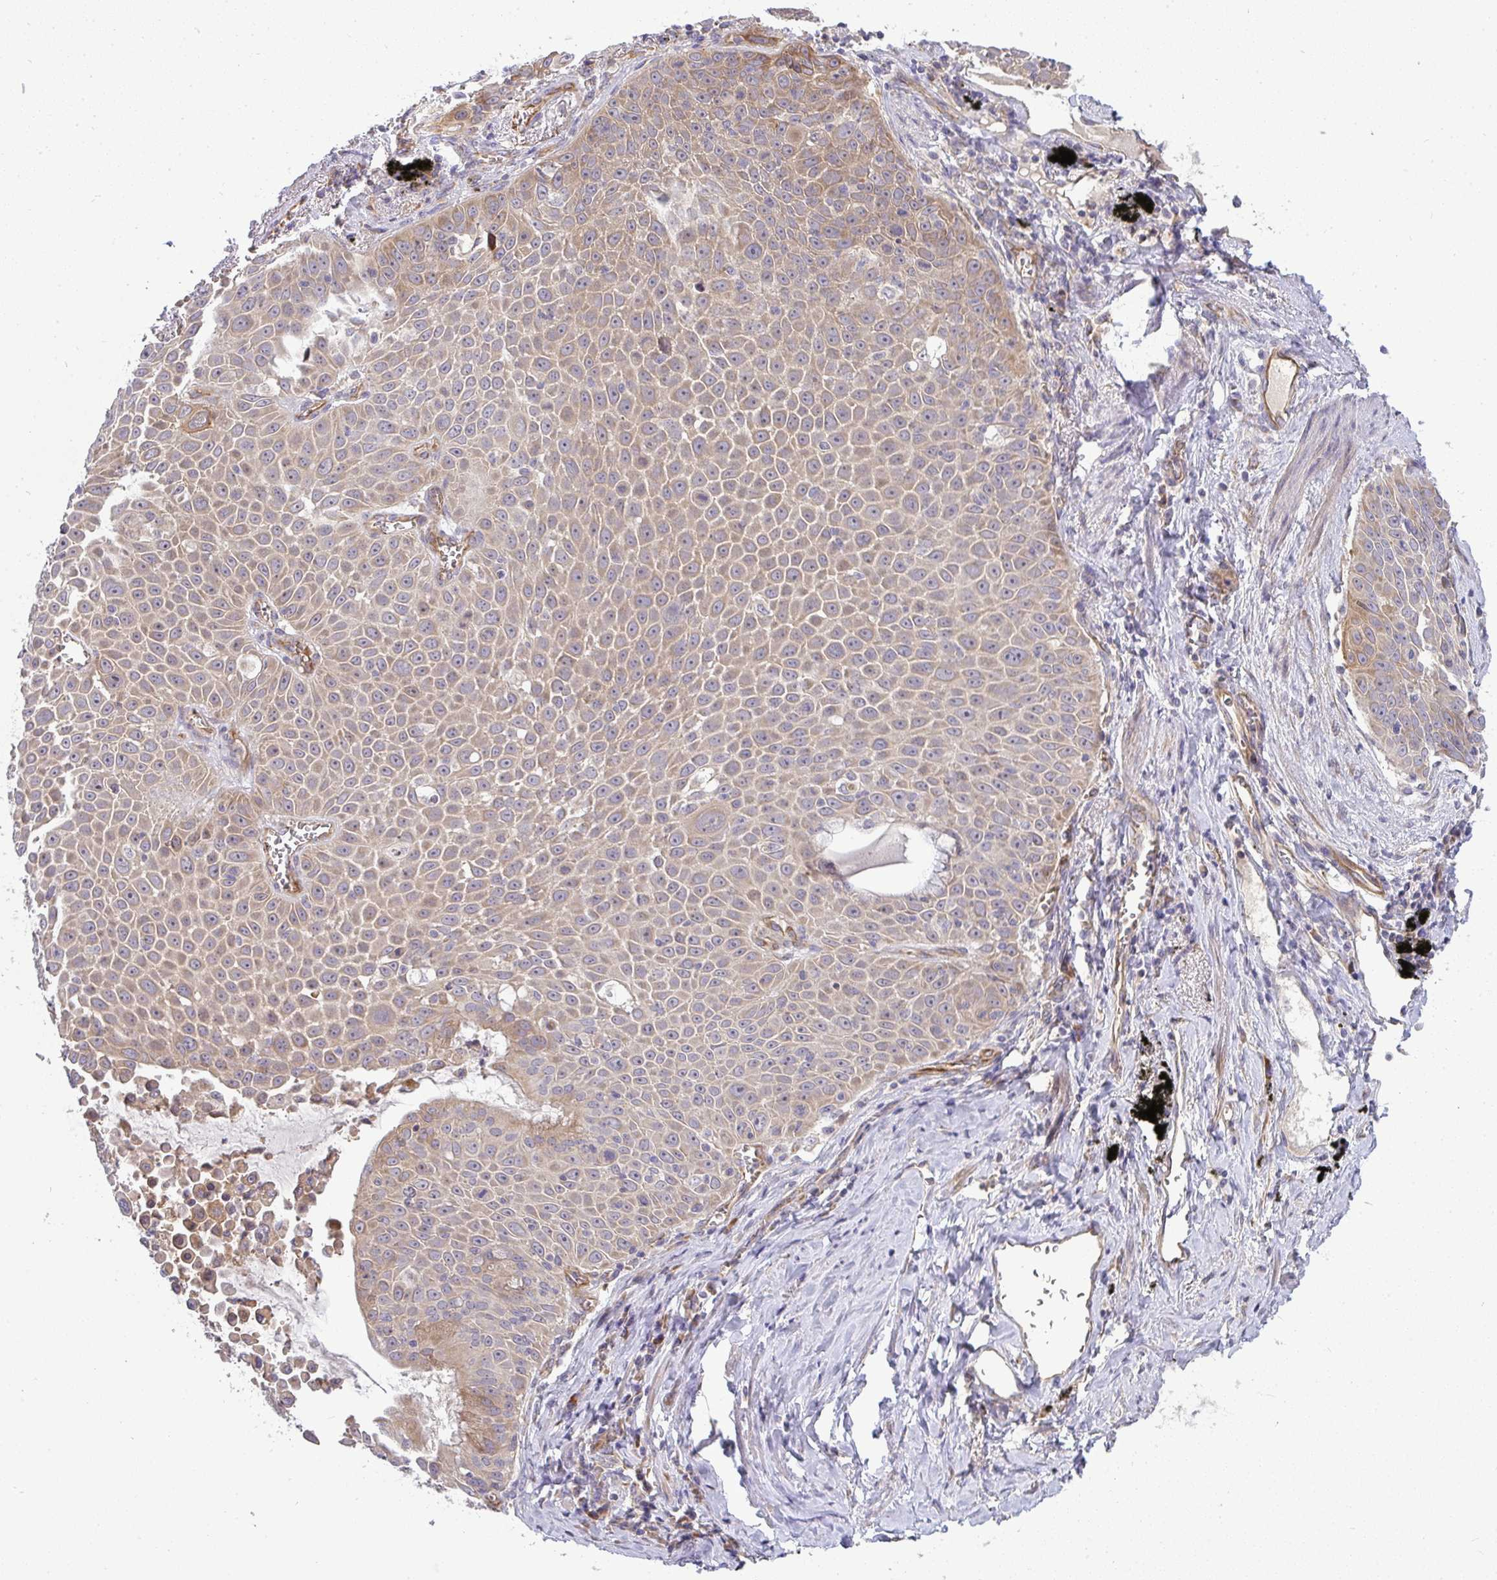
{"staining": {"intensity": "weak", "quantity": "25%-75%", "location": "cytoplasmic/membranous"}, "tissue": "lung cancer", "cell_type": "Tumor cells", "image_type": "cancer", "snomed": [{"axis": "morphology", "description": "Squamous cell carcinoma, NOS"}, {"axis": "morphology", "description": "Squamous cell carcinoma, metastatic, NOS"}, {"axis": "topography", "description": "Lymph node"}, {"axis": "topography", "description": "Lung"}], "caption": "IHC staining of lung cancer (metastatic squamous cell carcinoma), which reveals low levels of weak cytoplasmic/membranous staining in about 25%-75% of tumor cells indicating weak cytoplasmic/membranous protein positivity. The staining was performed using DAB (3,3'-diaminobenzidine) (brown) for protein detection and nuclei were counterstained in hematoxylin (blue).", "gene": "B4GALT6", "patient": {"sex": "female", "age": 62}}